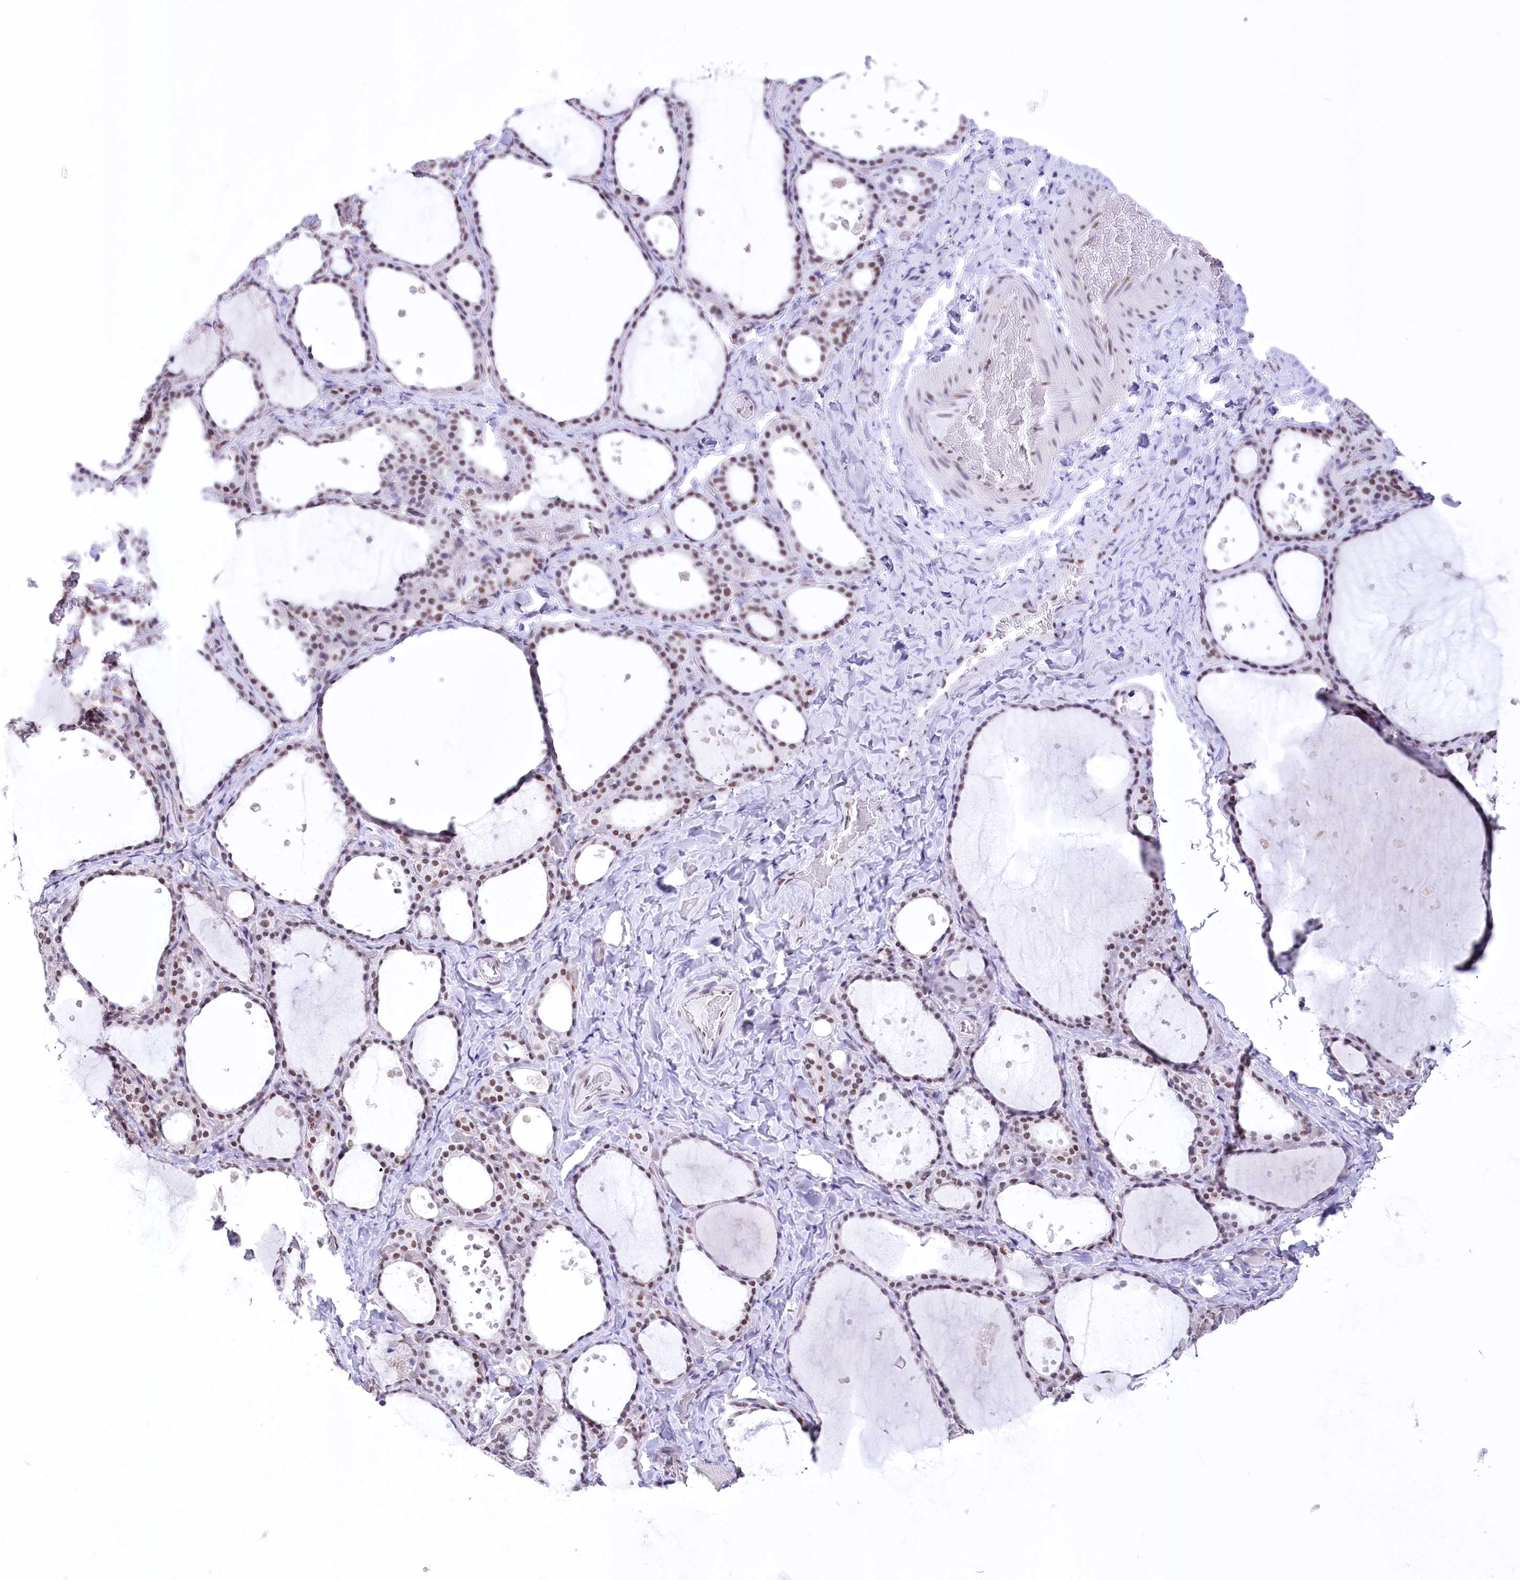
{"staining": {"intensity": "moderate", "quantity": "25%-75%", "location": "nuclear"}, "tissue": "thyroid gland", "cell_type": "Glandular cells", "image_type": "normal", "snomed": [{"axis": "morphology", "description": "Normal tissue, NOS"}, {"axis": "topography", "description": "Thyroid gland"}], "caption": "DAB (3,3'-diaminobenzidine) immunohistochemical staining of unremarkable thyroid gland exhibits moderate nuclear protein staining in approximately 25%-75% of glandular cells.", "gene": "HNRNPA0", "patient": {"sex": "female", "age": 44}}